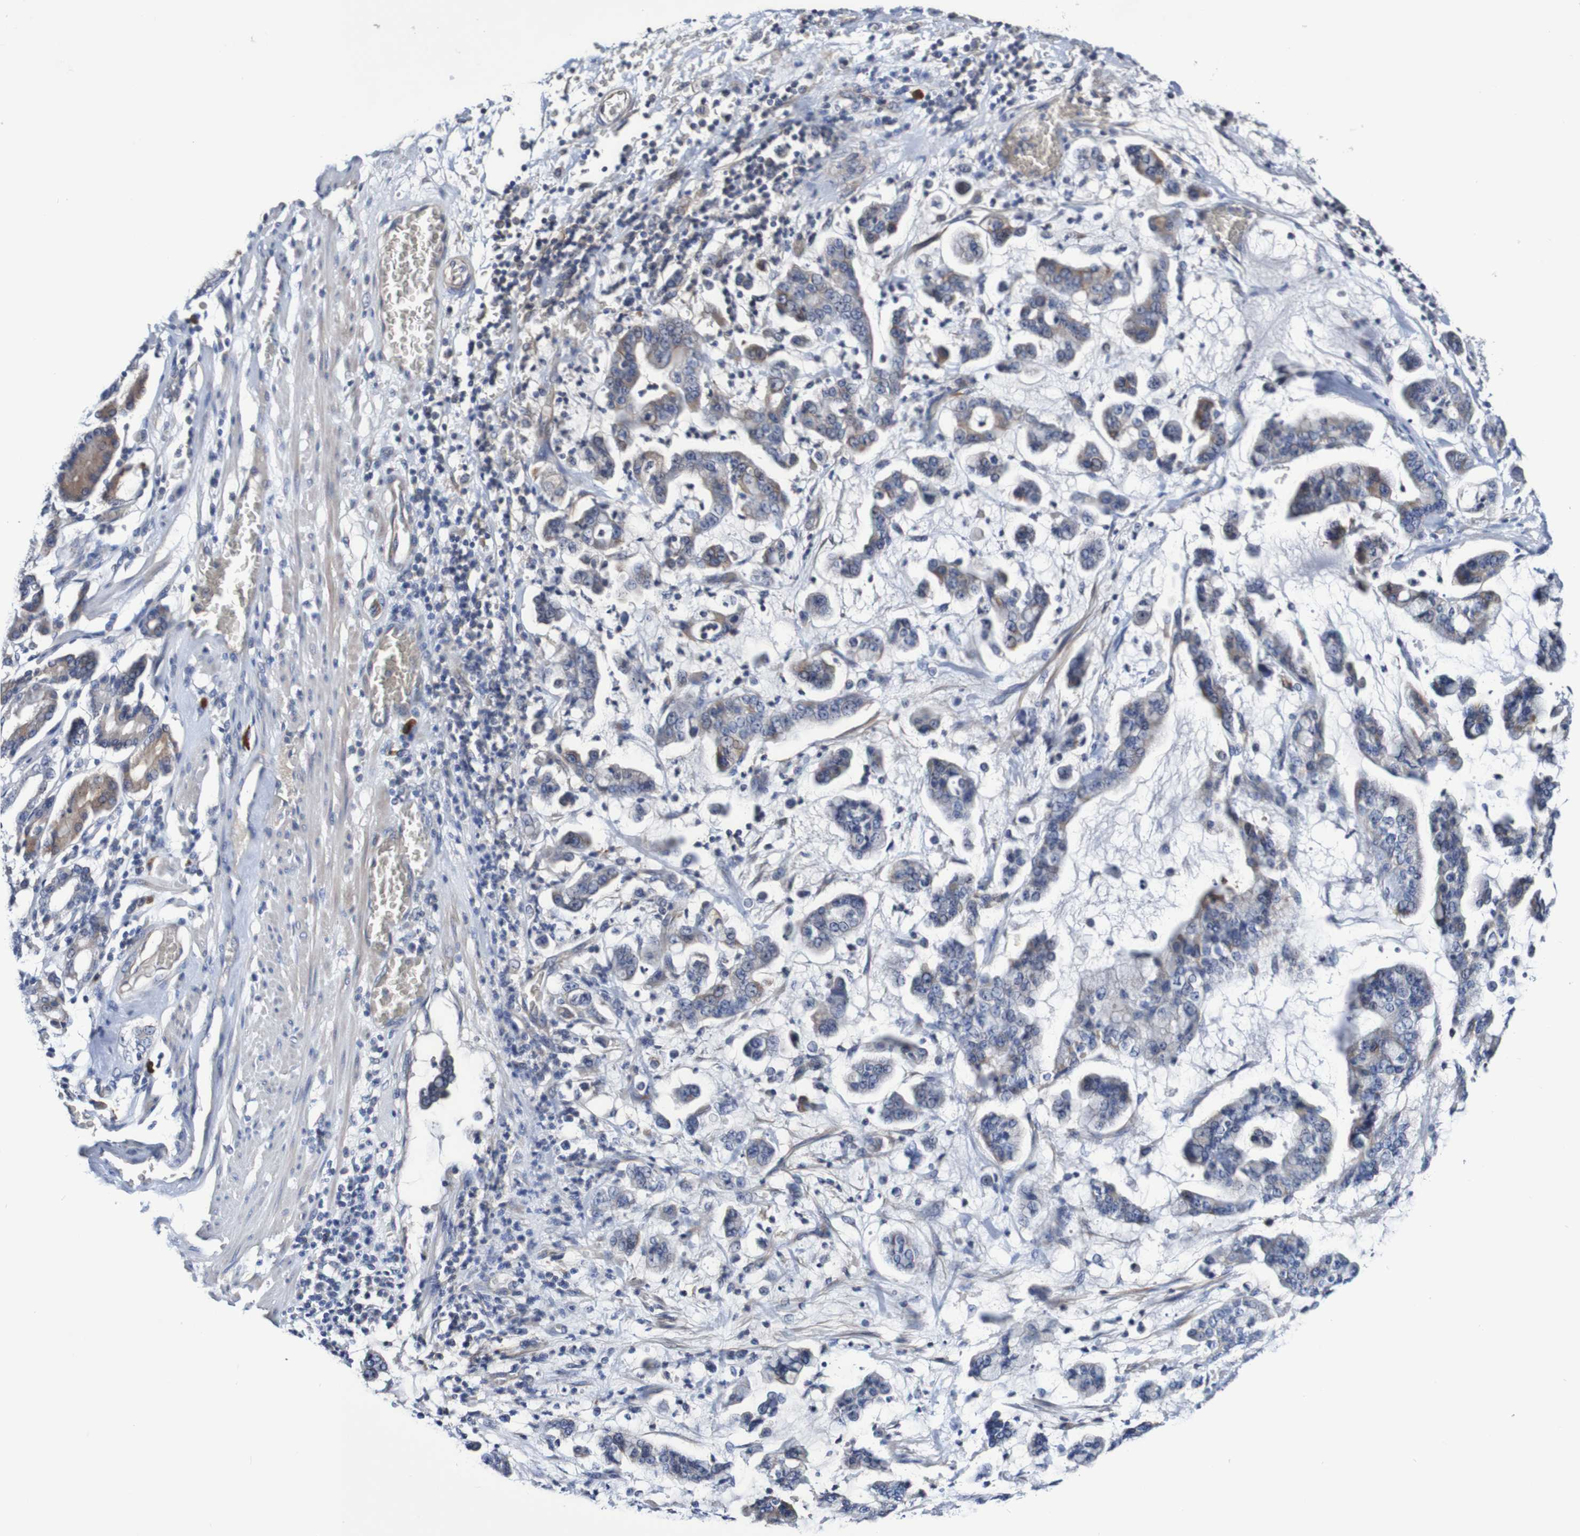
{"staining": {"intensity": "moderate", "quantity": "<25%", "location": "cytoplasmic/membranous"}, "tissue": "stomach cancer", "cell_type": "Tumor cells", "image_type": "cancer", "snomed": [{"axis": "morphology", "description": "Normal tissue, NOS"}, {"axis": "morphology", "description": "Adenocarcinoma, NOS"}, {"axis": "topography", "description": "Stomach, upper"}, {"axis": "topography", "description": "Stomach"}], "caption": "Protein staining shows moderate cytoplasmic/membranous expression in about <25% of tumor cells in stomach cancer.", "gene": "ACVR1C", "patient": {"sex": "male", "age": 76}}